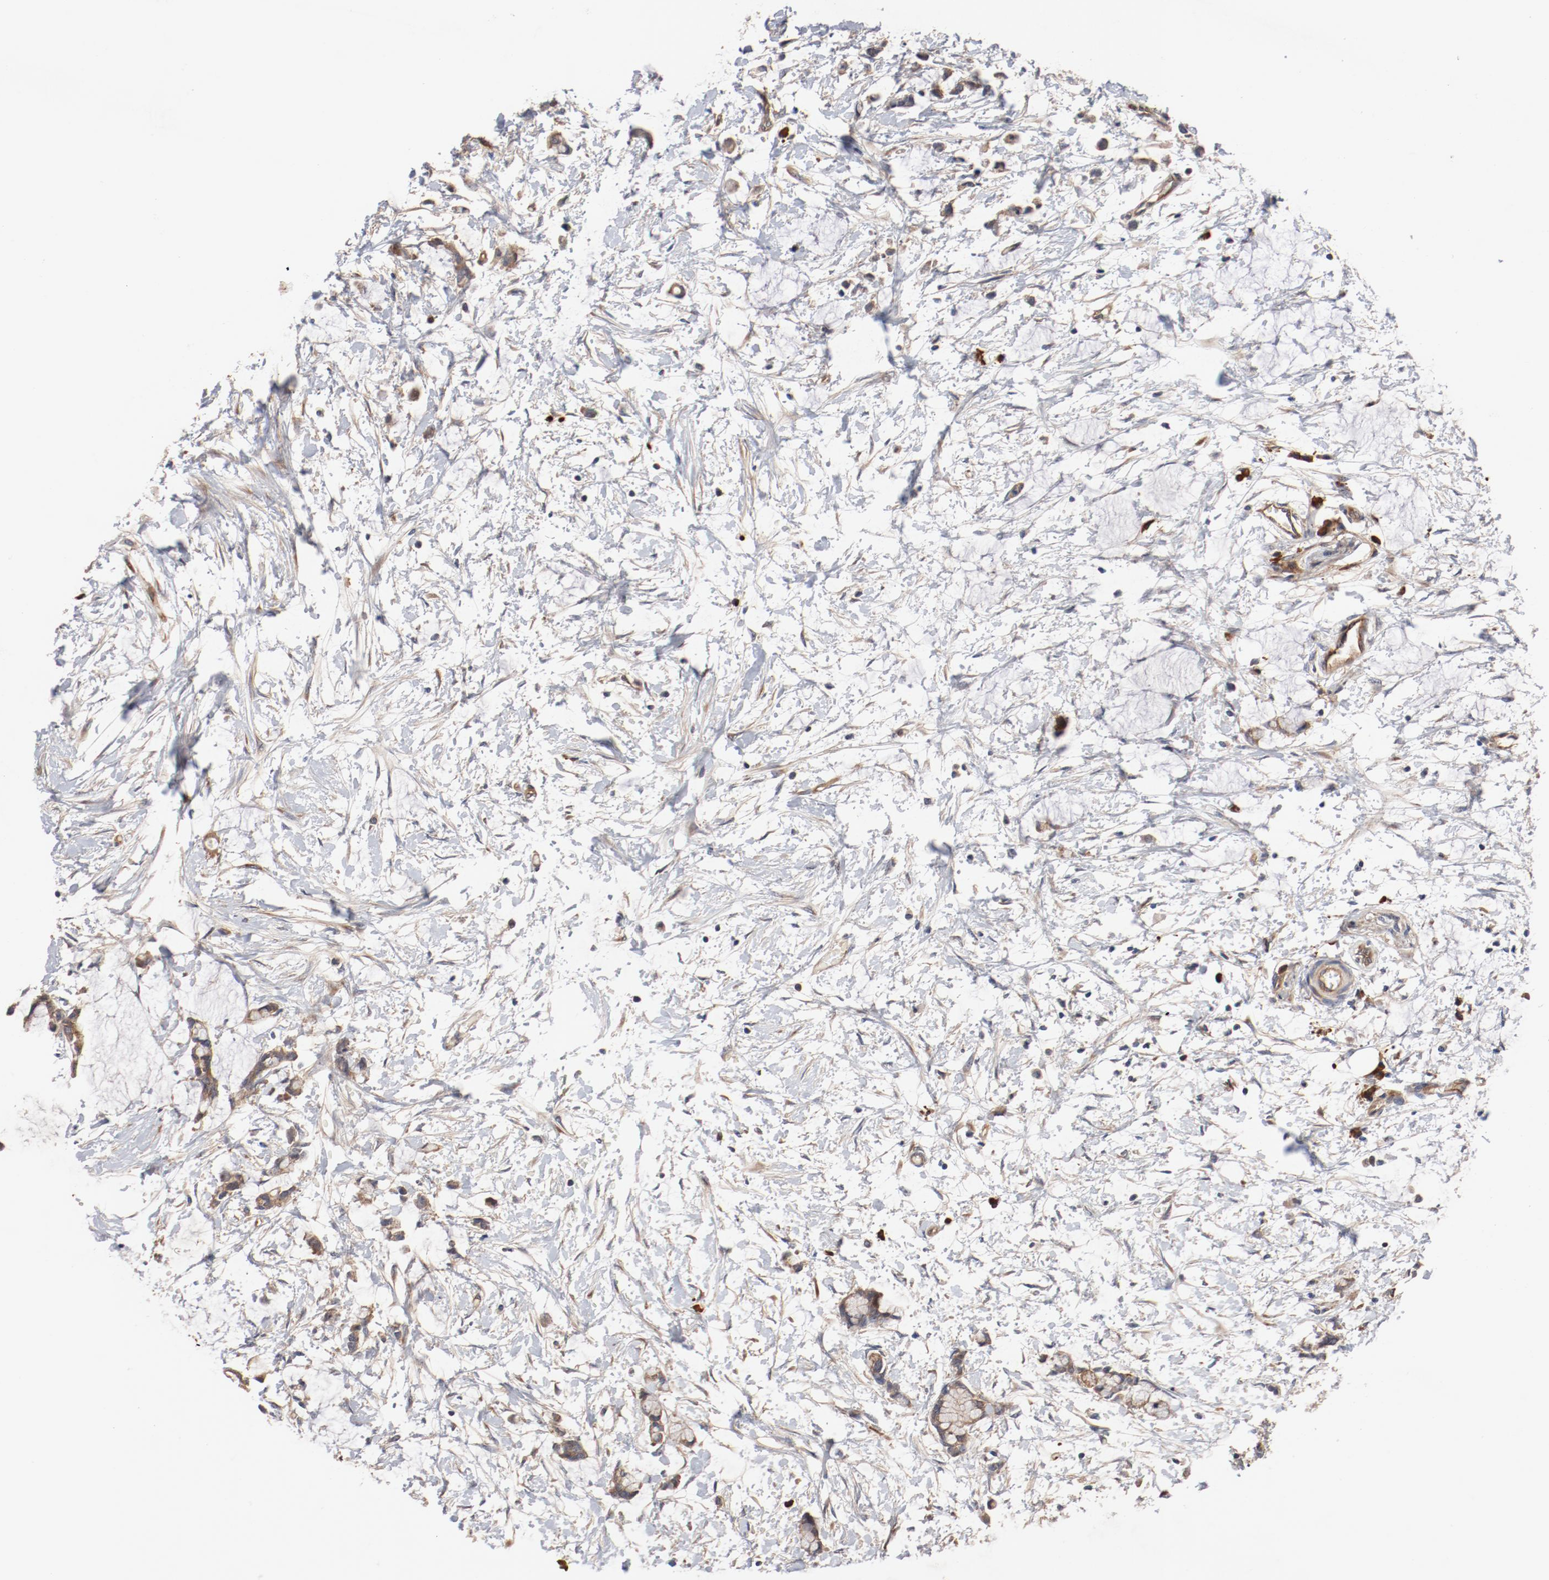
{"staining": {"intensity": "moderate", "quantity": ">75%", "location": "cytoplasmic/membranous"}, "tissue": "colorectal cancer", "cell_type": "Tumor cells", "image_type": "cancer", "snomed": [{"axis": "morphology", "description": "Normal tissue, NOS"}, {"axis": "morphology", "description": "Adenocarcinoma, NOS"}, {"axis": "topography", "description": "Colon"}, {"axis": "topography", "description": "Peripheral nerve tissue"}], "caption": "Tumor cells demonstrate moderate cytoplasmic/membranous staining in about >75% of cells in adenocarcinoma (colorectal).", "gene": "PITPNM2", "patient": {"sex": "male", "age": 14}}